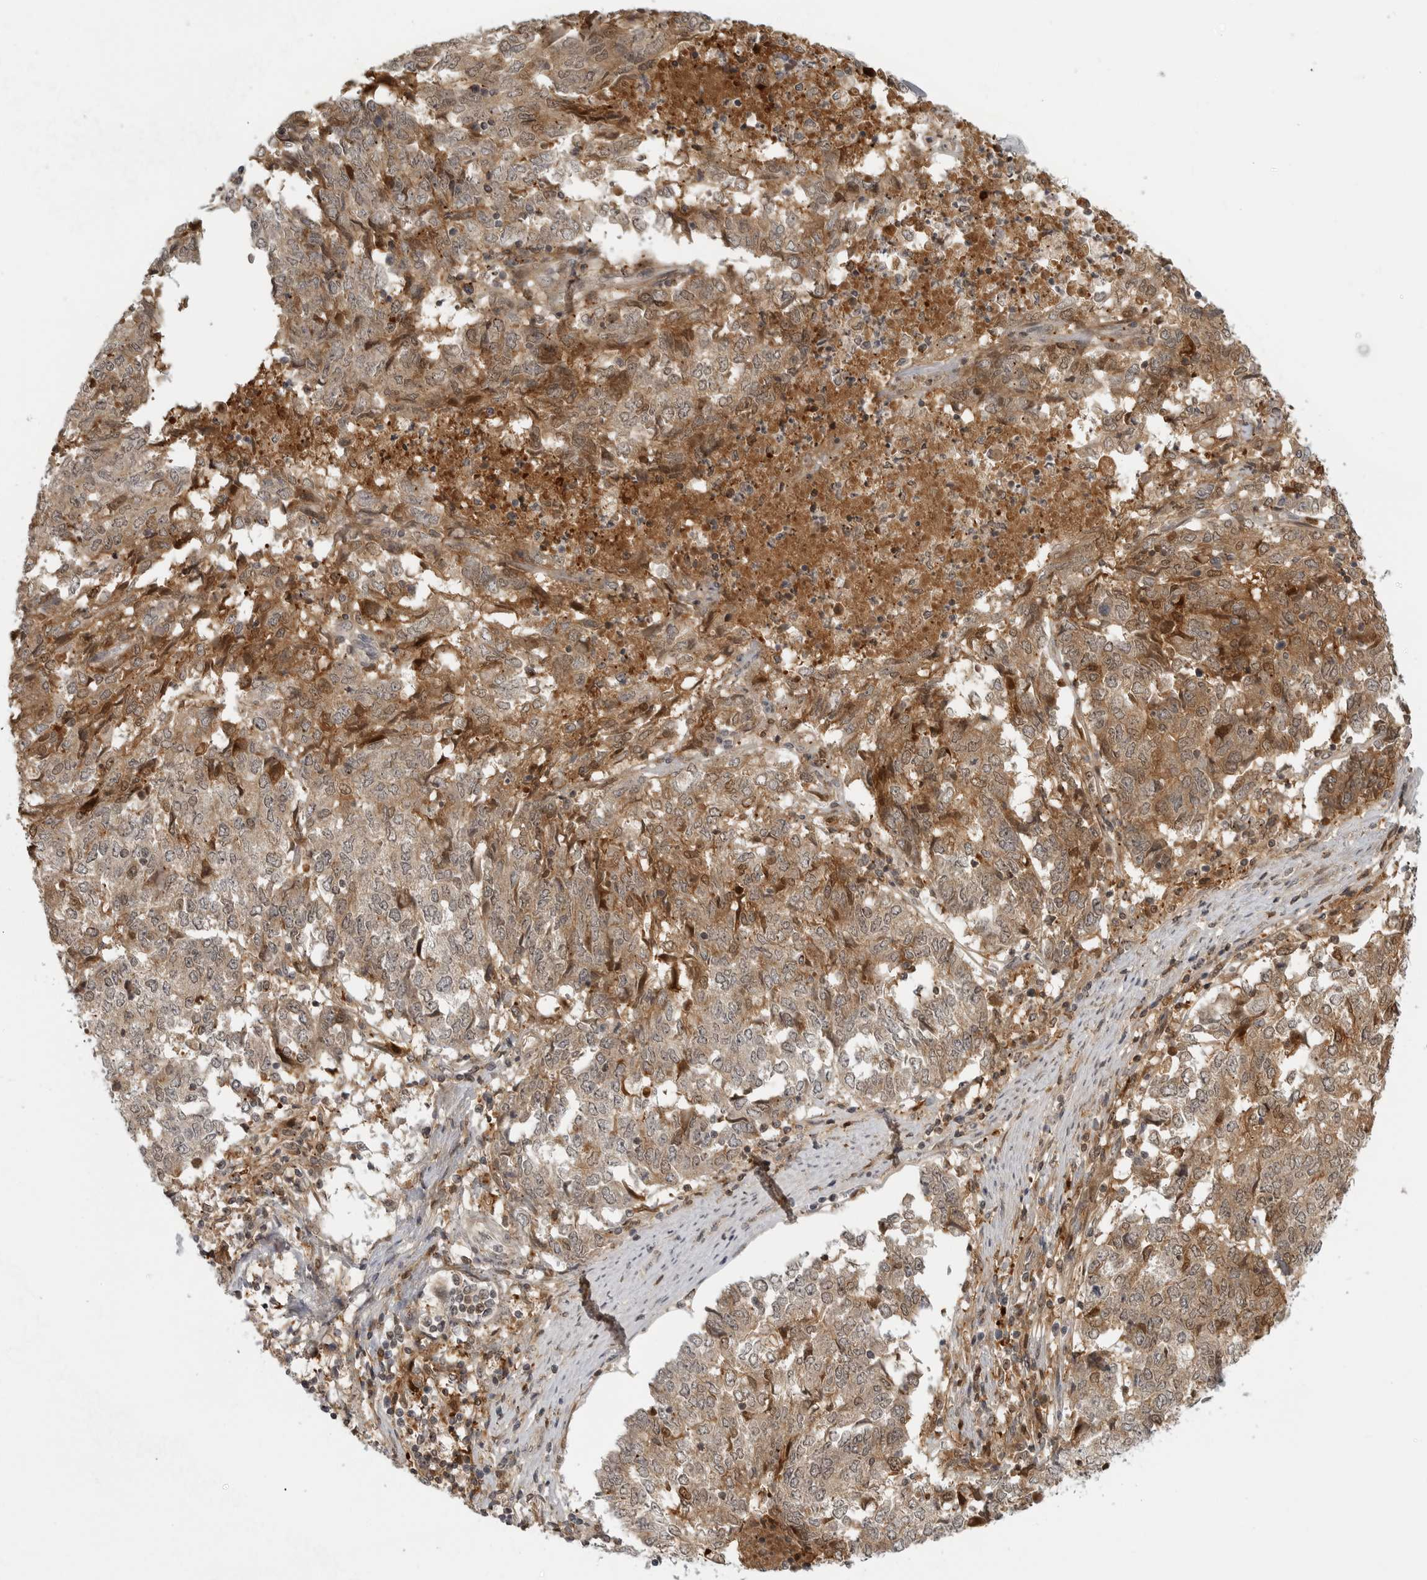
{"staining": {"intensity": "weak", "quantity": "25%-75%", "location": "cytoplasmic/membranous"}, "tissue": "endometrial cancer", "cell_type": "Tumor cells", "image_type": "cancer", "snomed": [{"axis": "morphology", "description": "Adenocarcinoma, NOS"}, {"axis": "topography", "description": "Endometrium"}], "caption": "Endometrial cancer tissue demonstrates weak cytoplasmic/membranous positivity in about 25%-75% of tumor cells", "gene": "CTIF", "patient": {"sex": "female", "age": 80}}